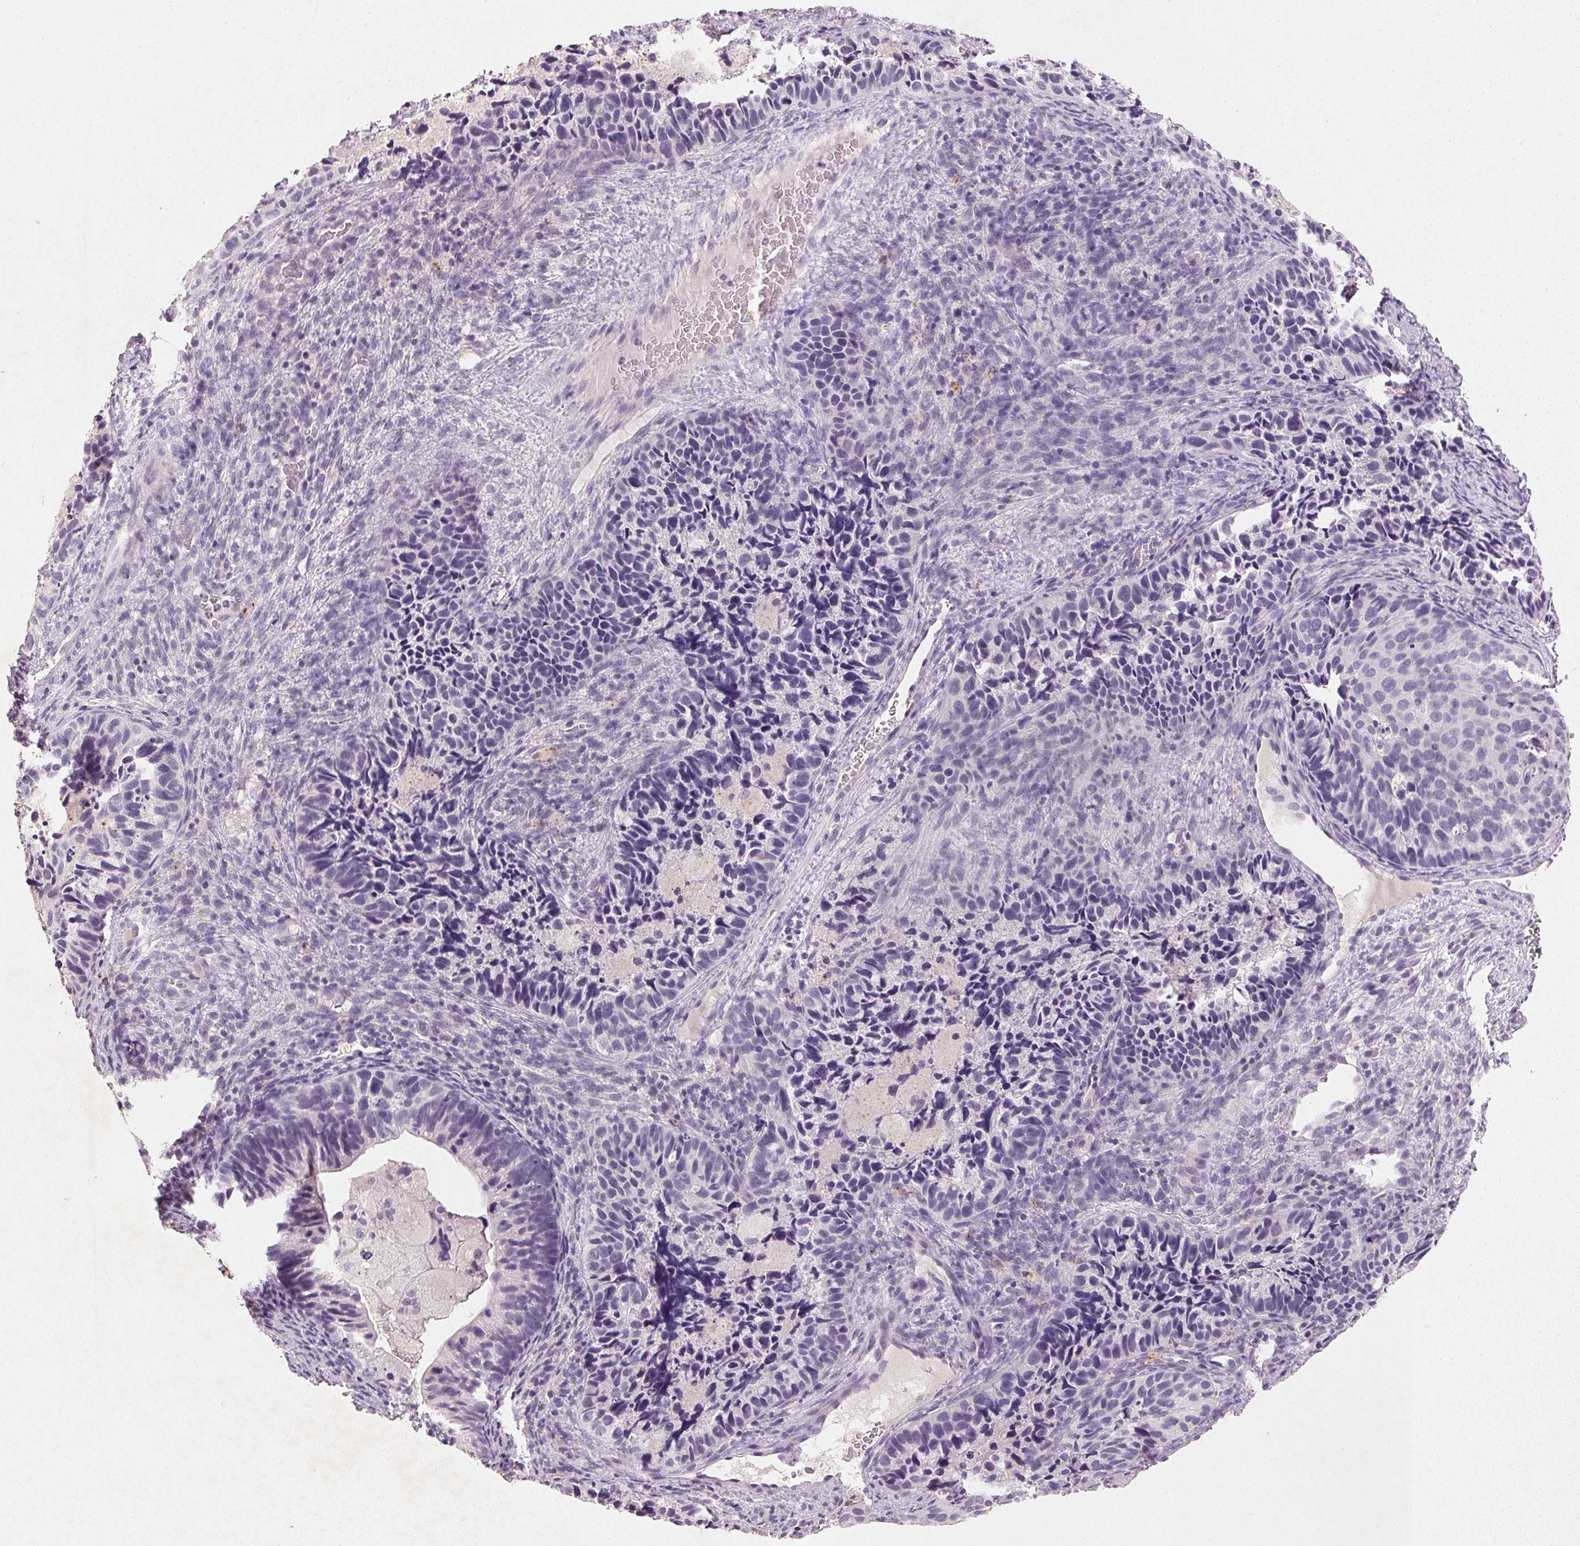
{"staining": {"intensity": "negative", "quantity": "none", "location": "none"}, "tissue": "cervical cancer", "cell_type": "Tumor cells", "image_type": "cancer", "snomed": [{"axis": "morphology", "description": "Squamous cell carcinoma, NOS"}, {"axis": "topography", "description": "Cervix"}], "caption": "DAB (3,3'-diaminobenzidine) immunohistochemical staining of human cervical squamous cell carcinoma demonstrates no significant positivity in tumor cells. (Brightfield microscopy of DAB immunohistochemistry (IHC) at high magnification).", "gene": "CXCL5", "patient": {"sex": "female", "age": 38}}